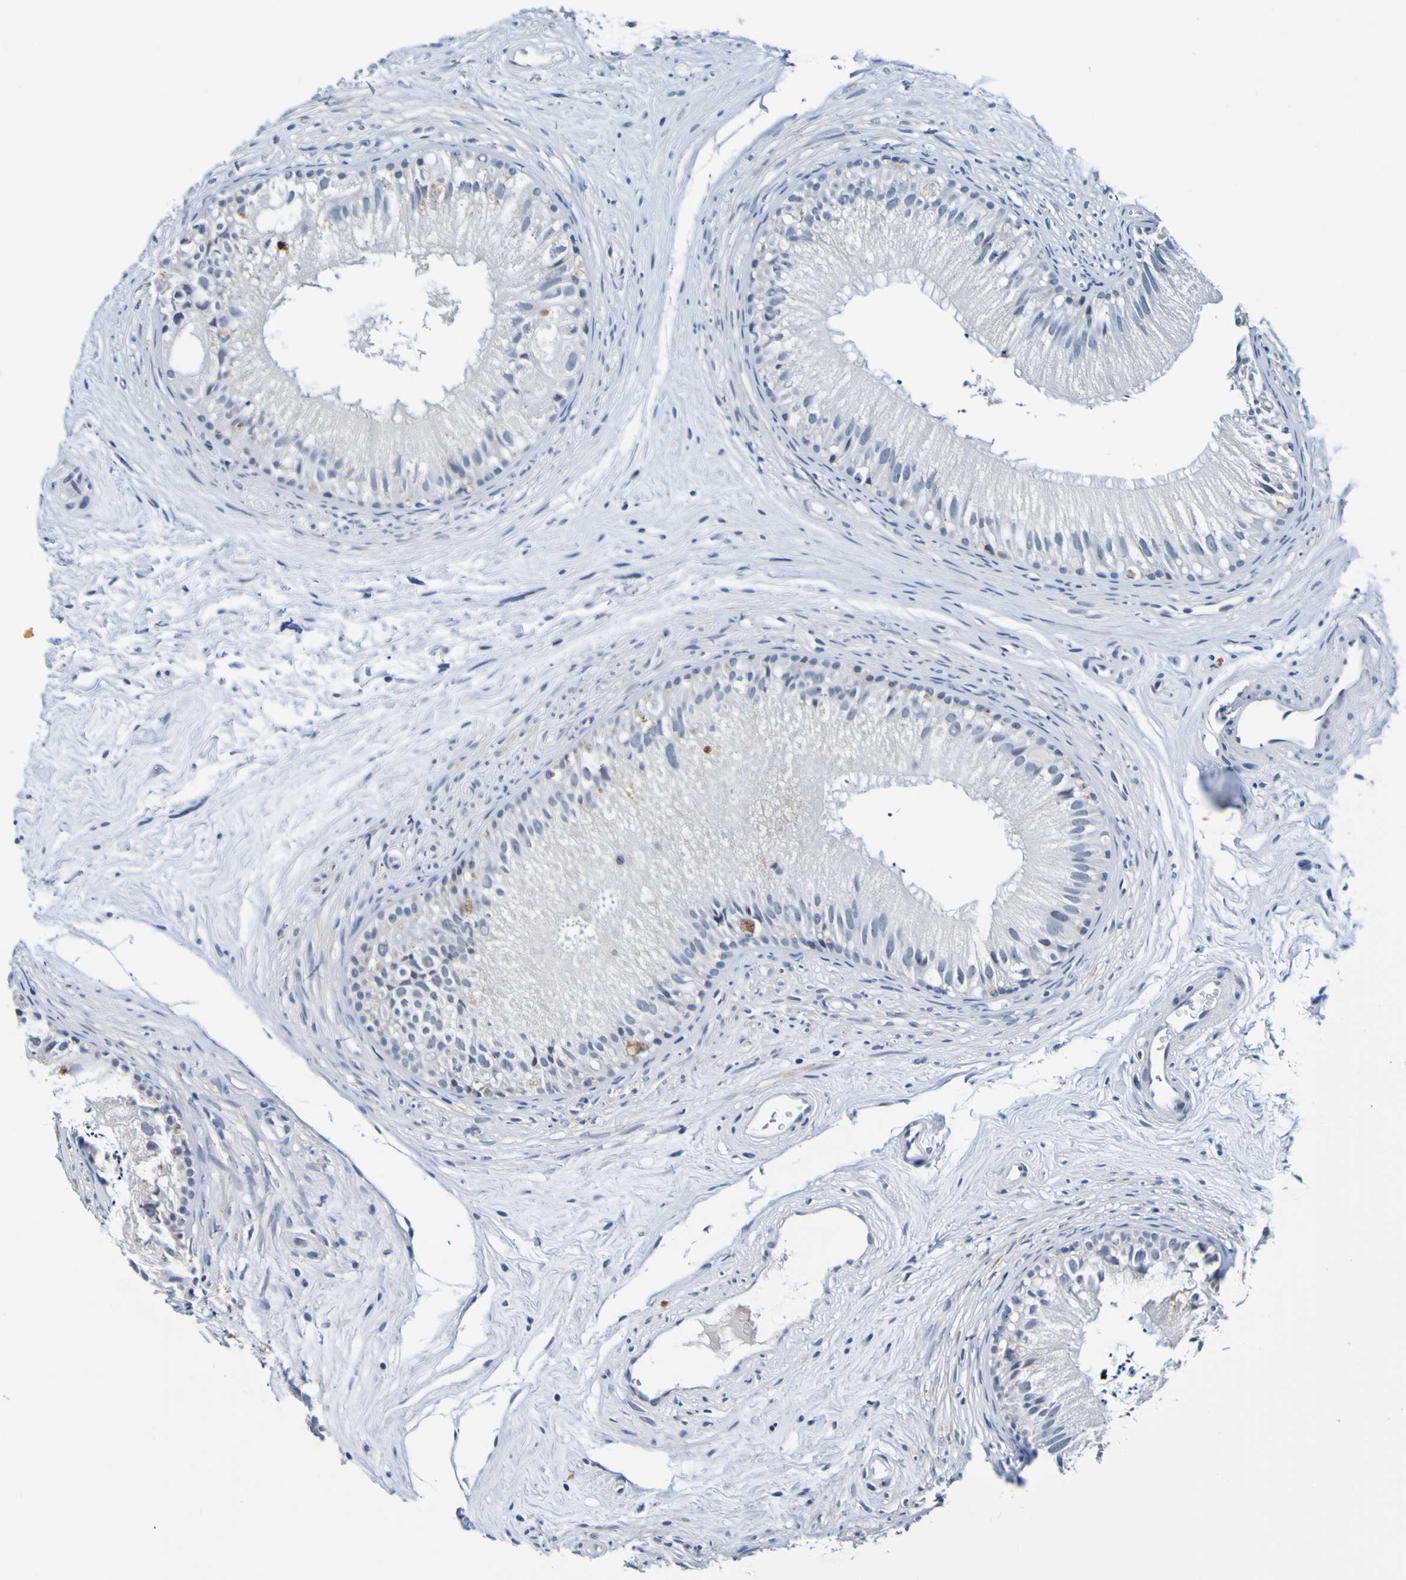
{"staining": {"intensity": "negative", "quantity": "none", "location": "none"}, "tissue": "epididymis", "cell_type": "Glandular cells", "image_type": "normal", "snomed": [{"axis": "morphology", "description": "Normal tissue, NOS"}, {"axis": "topography", "description": "Epididymis"}], "caption": "High power microscopy photomicrograph of an immunohistochemistry image of unremarkable epididymis, revealing no significant expression in glandular cells. (DAB (3,3'-diaminobenzidine) immunohistochemistry visualized using brightfield microscopy, high magnification).", "gene": "VMA21", "patient": {"sex": "male", "age": 56}}